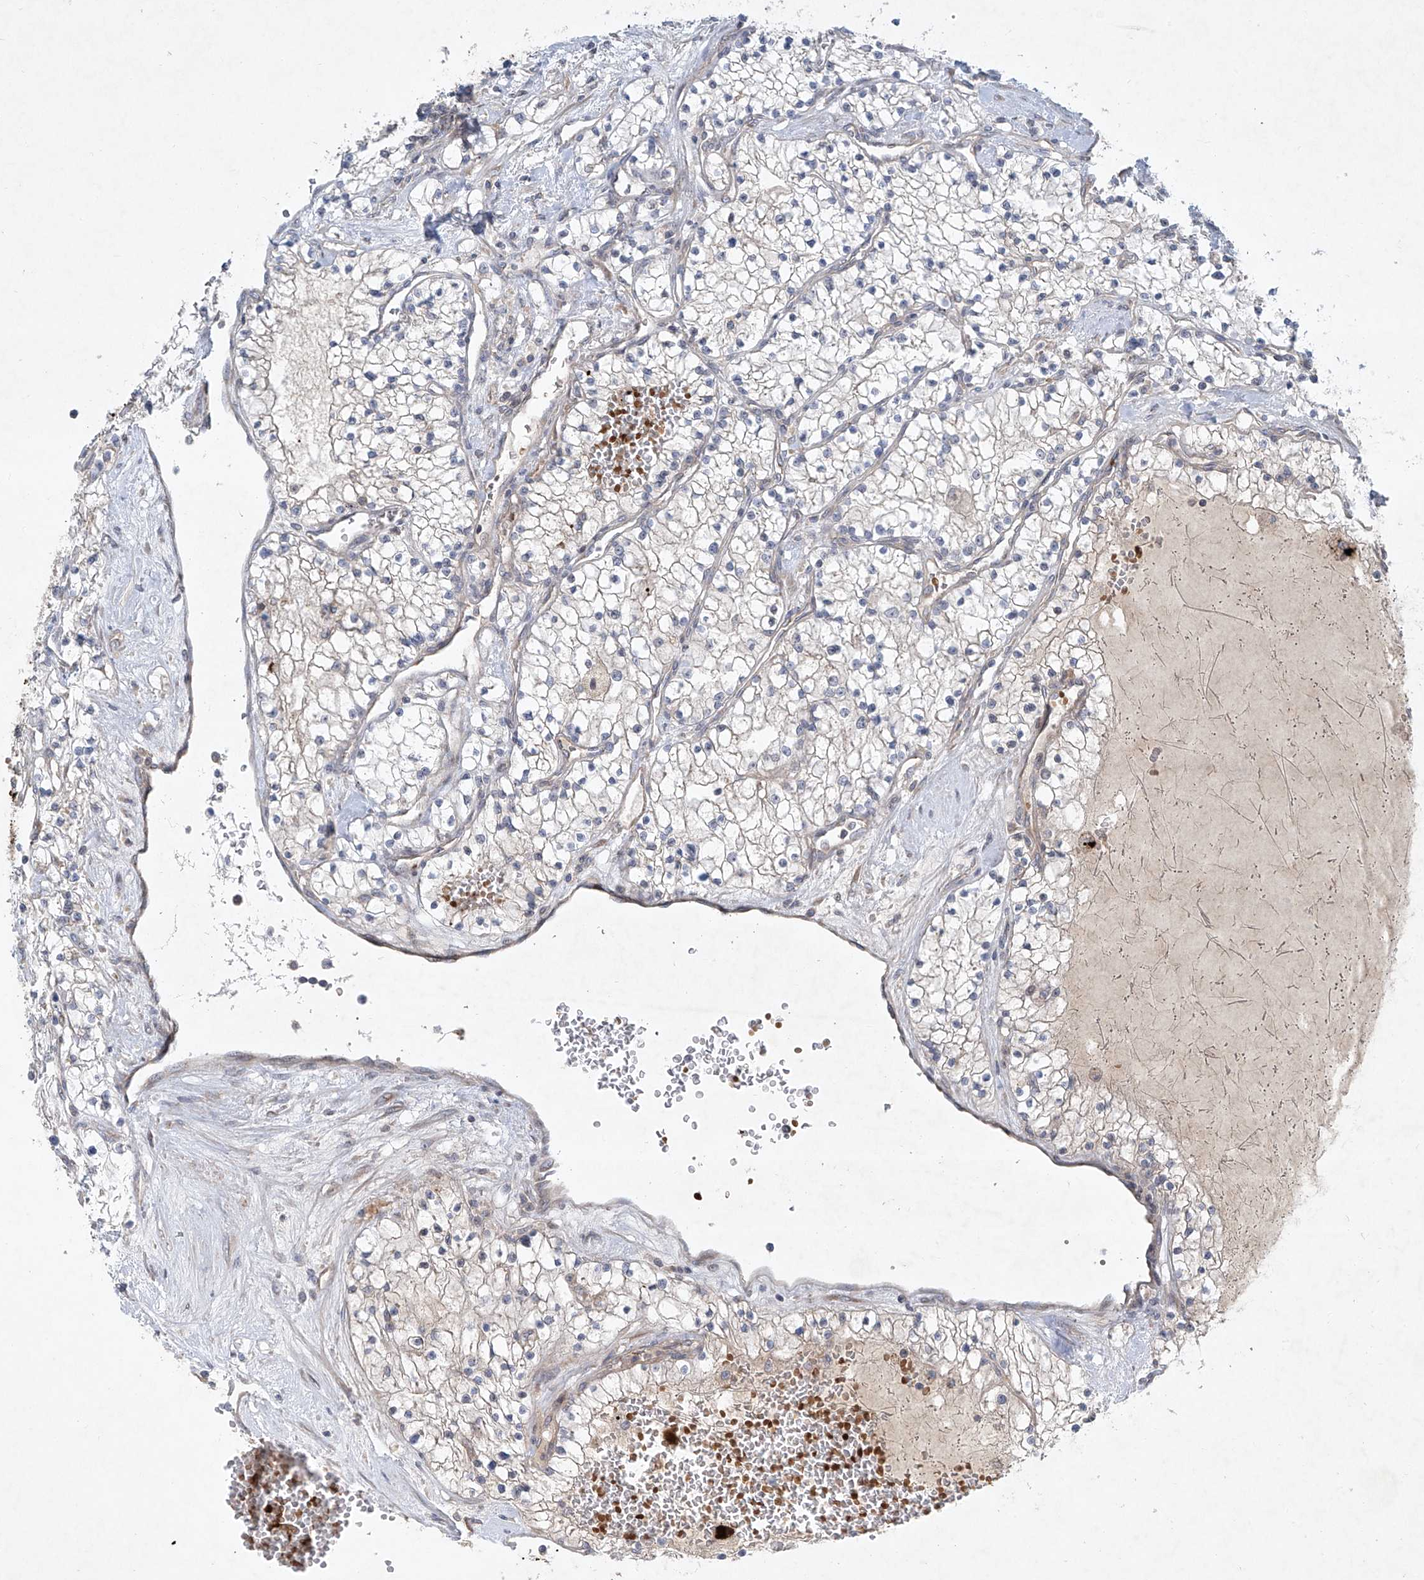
{"staining": {"intensity": "negative", "quantity": "none", "location": "none"}, "tissue": "renal cancer", "cell_type": "Tumor cells", "image_type": "cancer", "snomed": [{"axis": "morphology", "description": "Normal tissue, NOS"}, {"axis": "morphology", "description": "Adenocarcinoma, NOS"}, {"axis": "topography", "description": "Kidney"}], "caption": "A high-resolution micrograph shows IHC staining of adenocarcinoma (renal), which displays no significant positivity in tumor cells.", "gene": "TJAP1", "patient": {"sex": "male", "age": 68}}